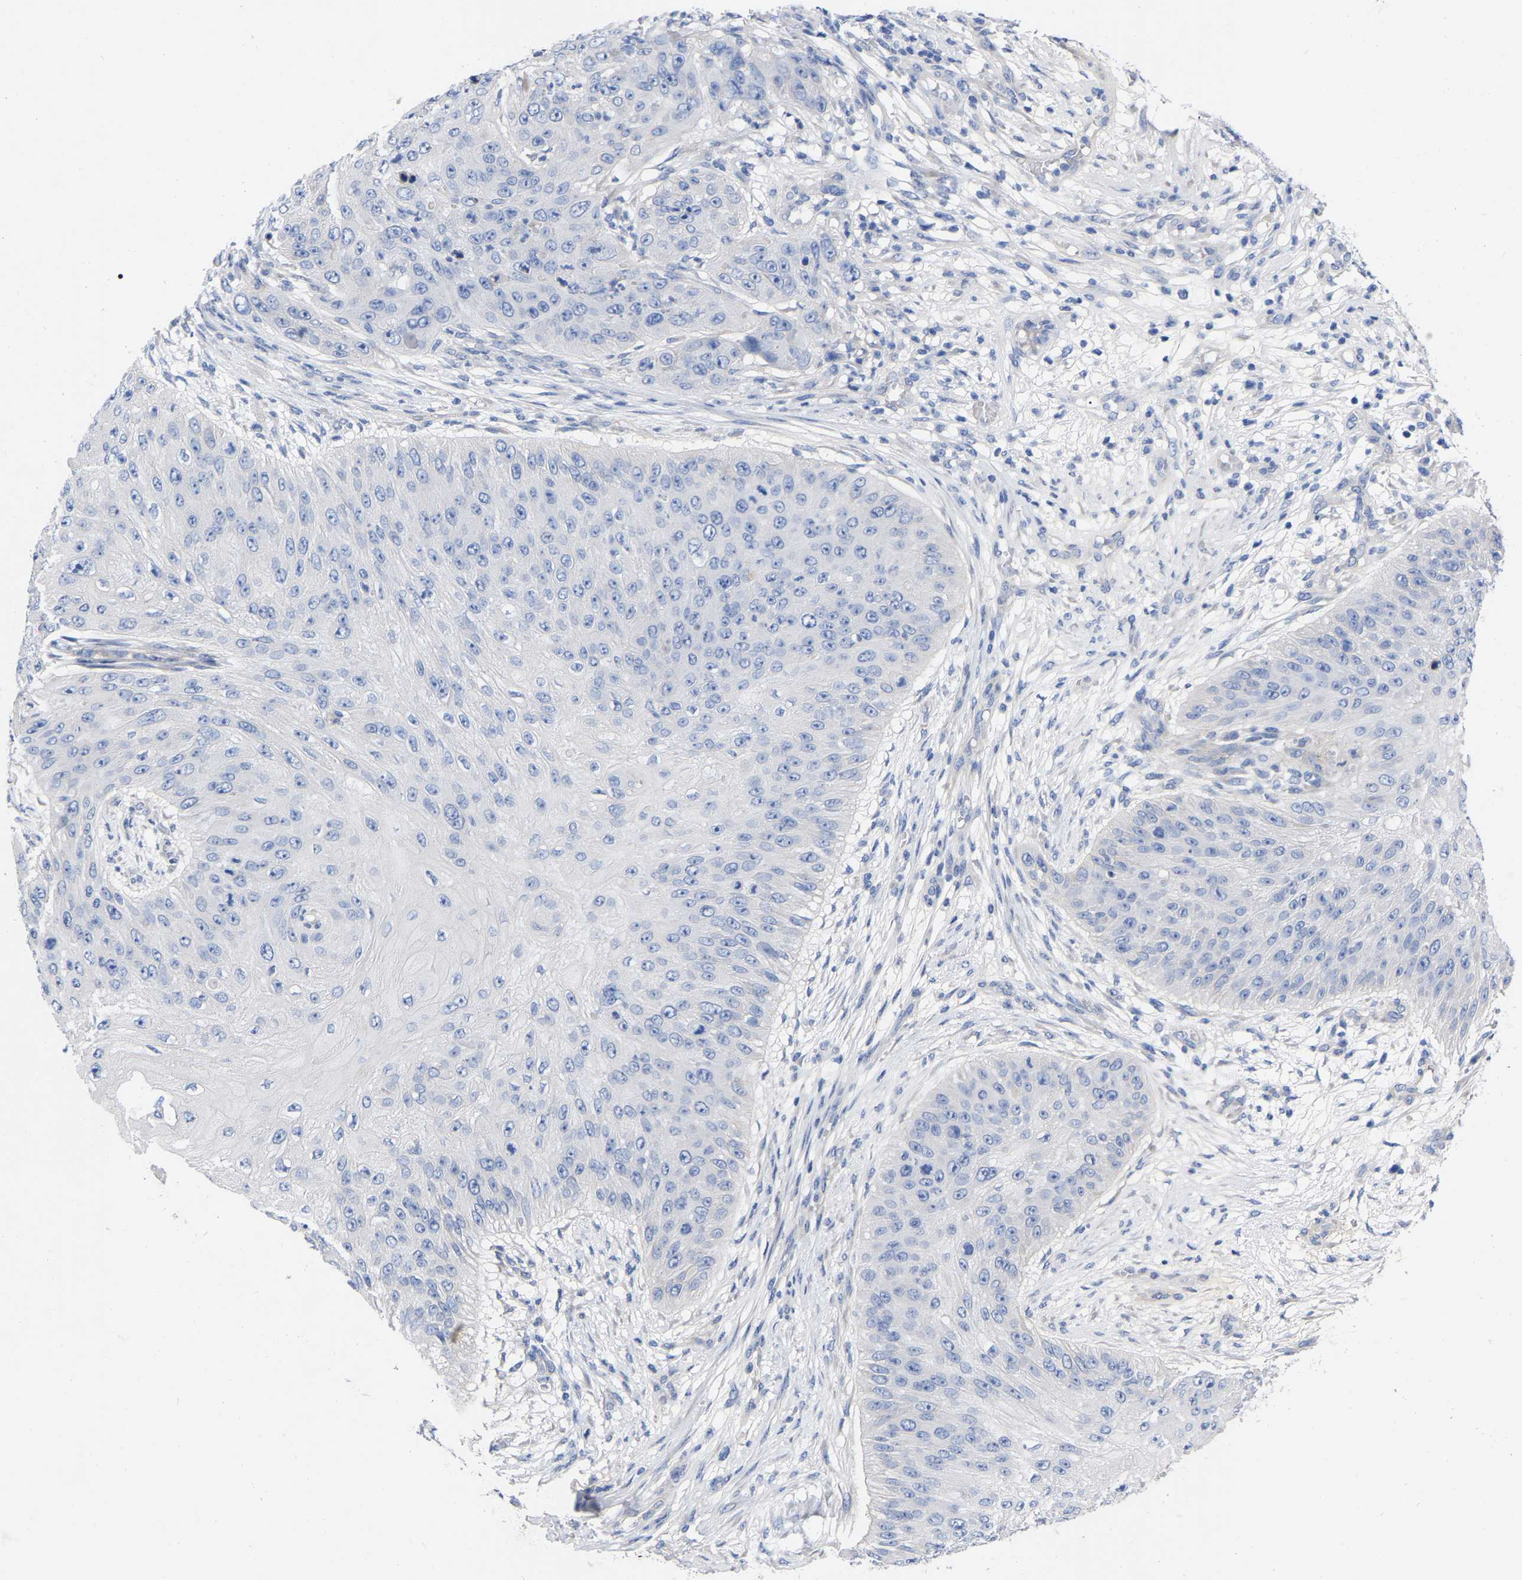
{"staining": {"intensity": "negative", "quantity": "none", "location": "none"}, "tissue": "skin cancer", "cell_type": "Tumor cells", "image_type": "cancer", "snomed": [{"axis": "morphology", "description": "Squamous cell carcinoma, NOS"}, {"axis": "topography", "description": "Skin"}], "caption": "A micrograph of human skin squamous cell carcinoma is negative for staining in tumor cells.", "gene": "HAPLN1", "patient": {"sex": "female", "age": 80}}